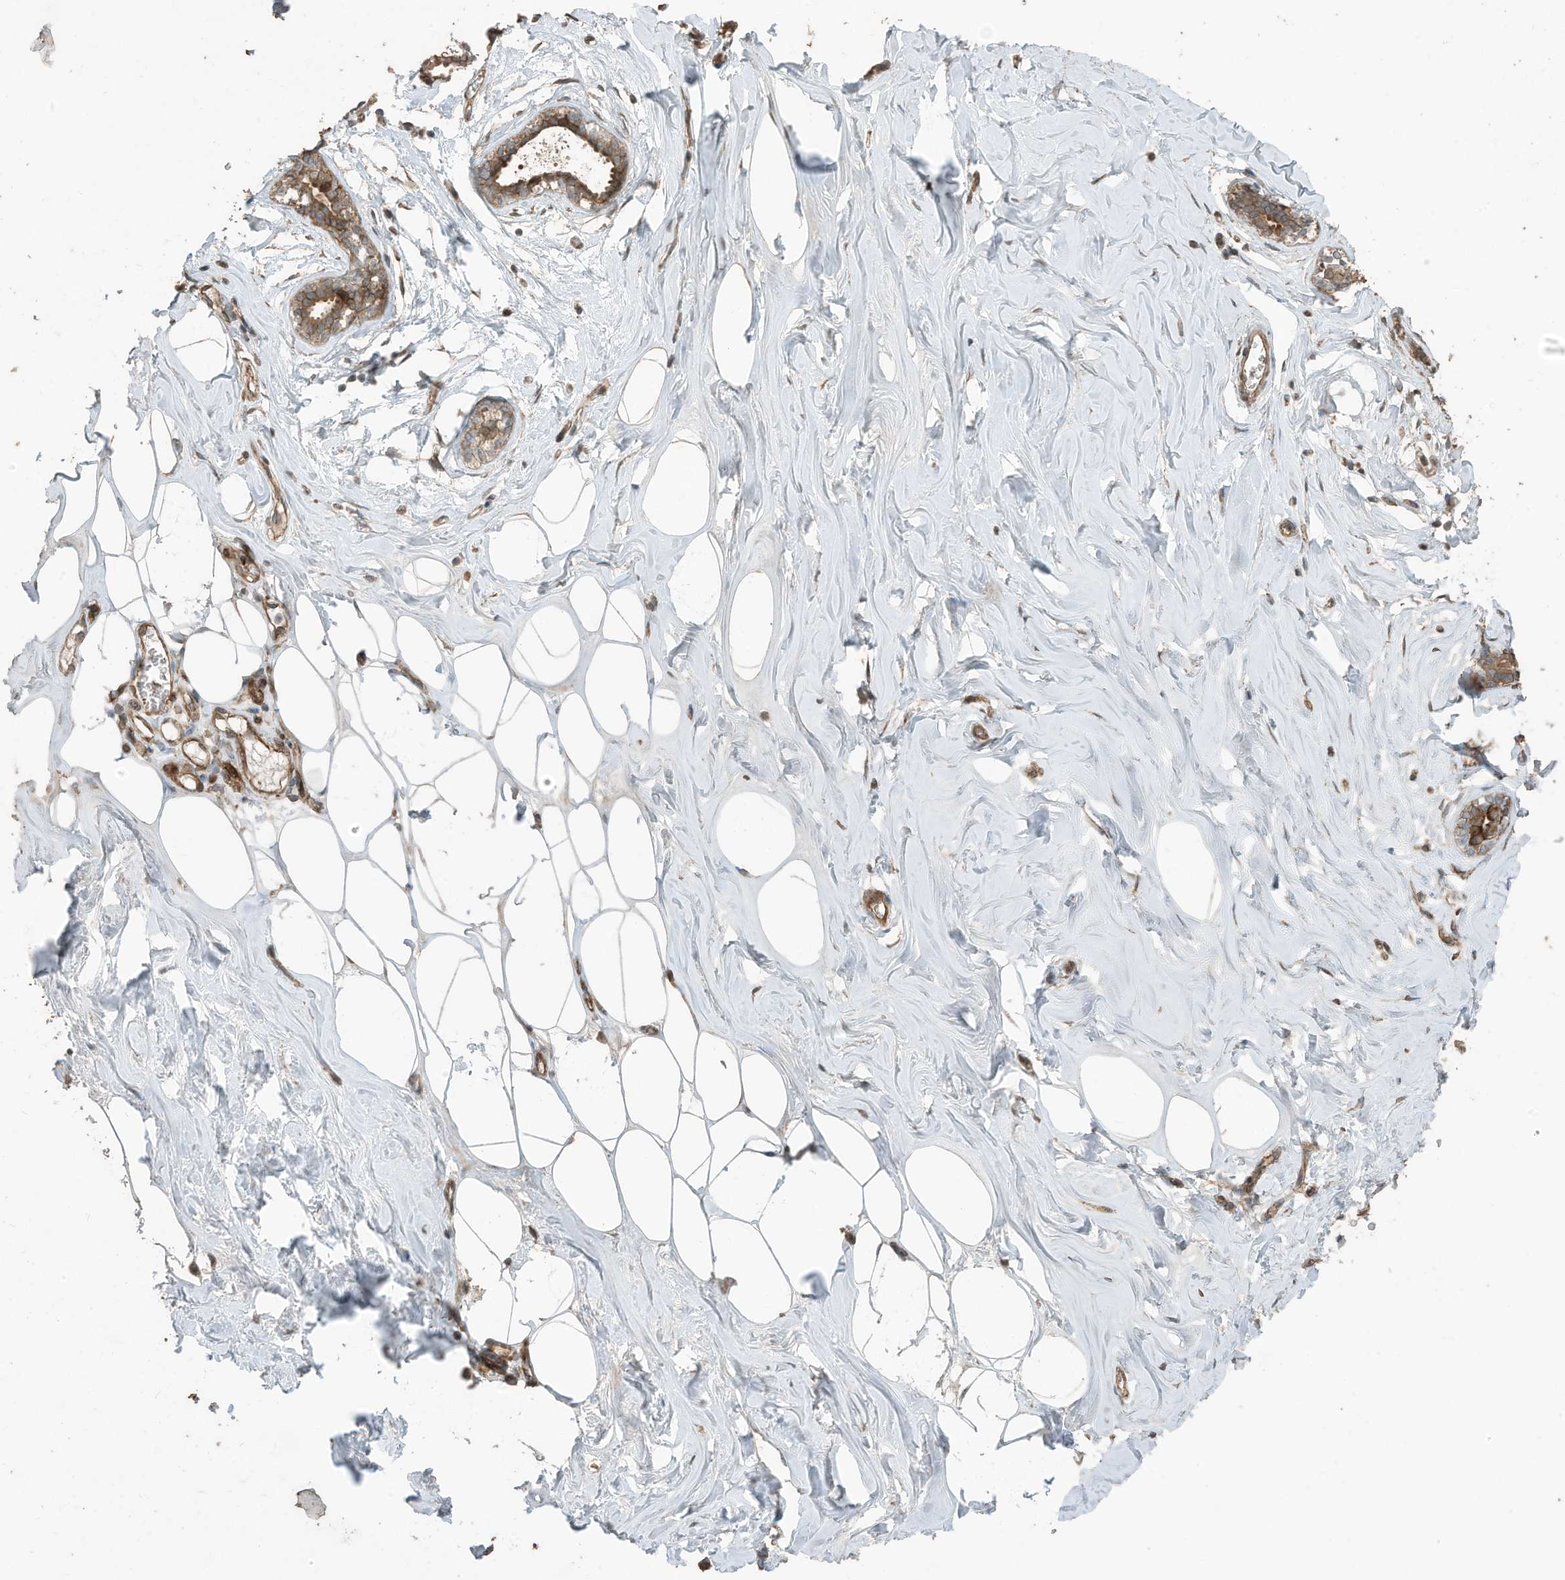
{"staining": {"intensity": "moderate", "quantity": ">75%", "location": "cytoplasmic/membranous"}, "tissue": "adipose tissue", "cell_type": "Adipocytes", "image_type": "normal", "snomed": [{"axis": "morphology", "description": "Normal tissue, NOS"}, {"axis": "morphology", "description": "Fibrosis, NOS"}, {"axis": "topography", "description": "Breast"}, {"axis": "topography", "description": "Adipose tissue"}], "caption": "Adipocytes exhibit moderate cytoplasmic/membranous staining in approximately >75% of cells in benign adipose tissue. The protein of interest is shown in brown color, while the nuclei are stained blue.", "gene": "ZNF653", "patient": {"sex": "female", "age": 39}}